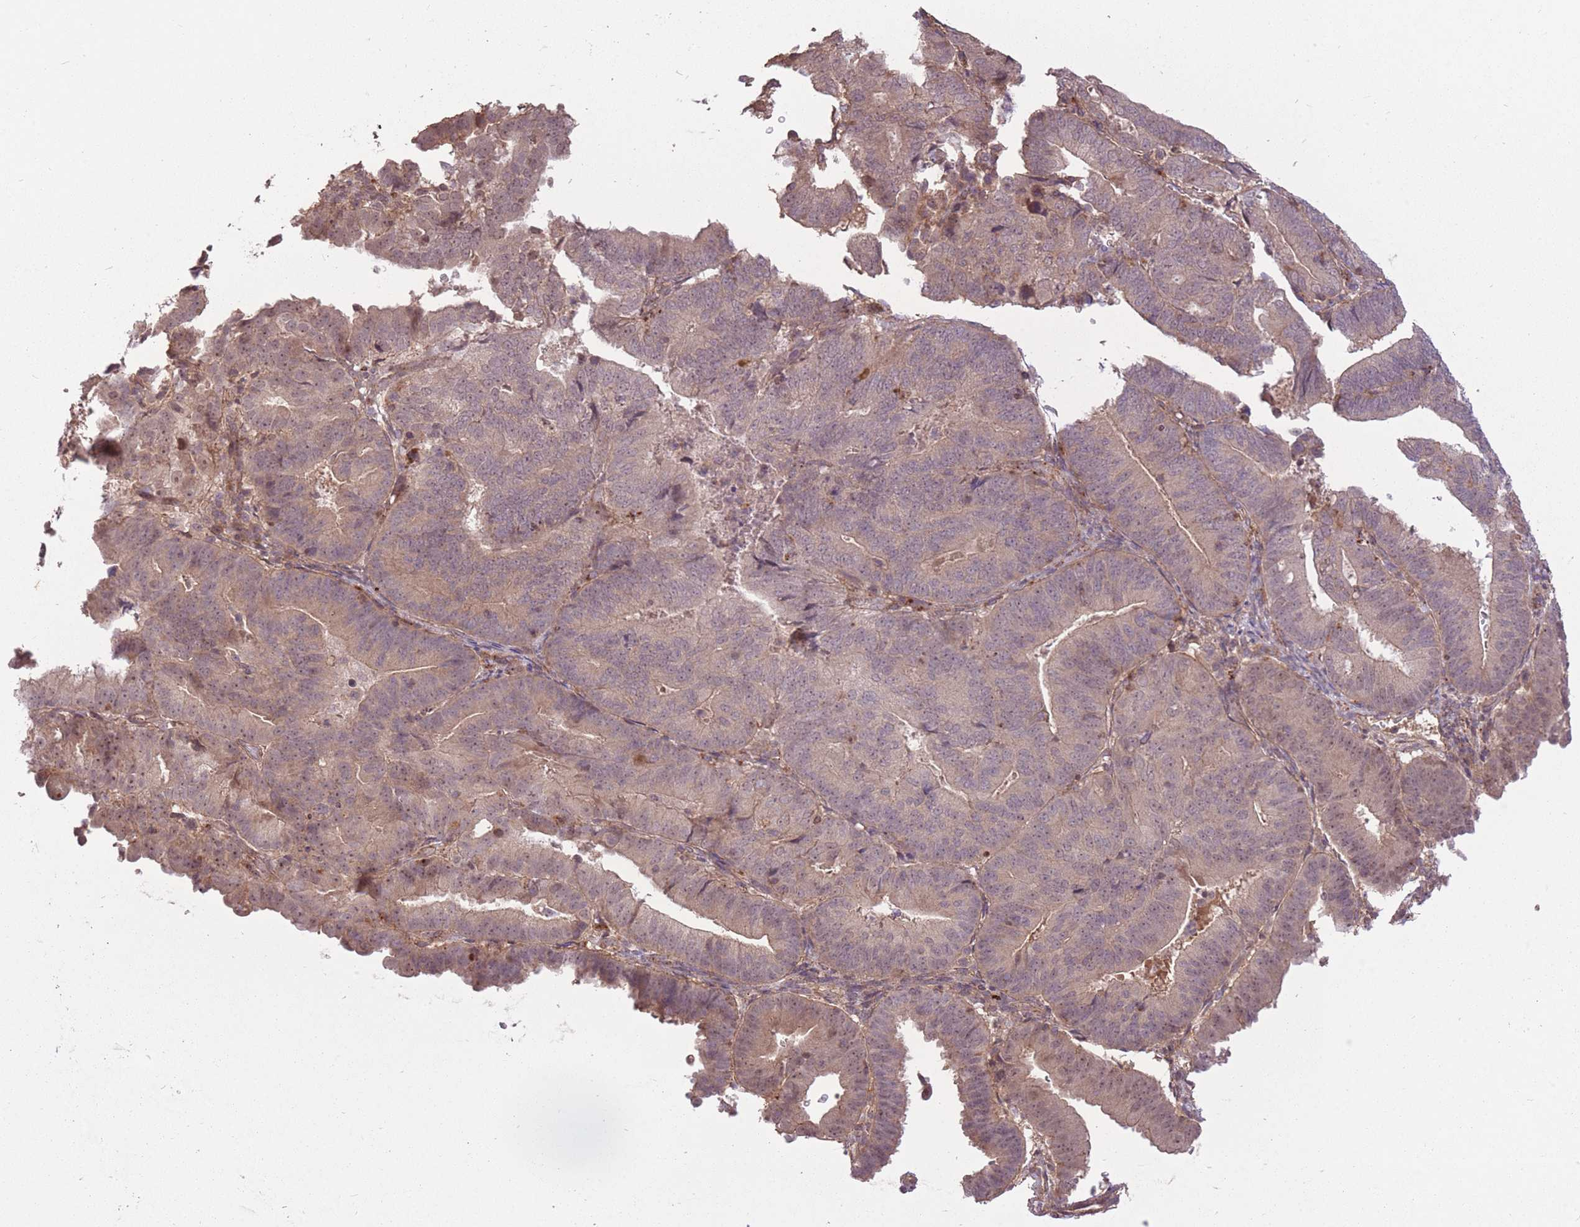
{"staining": {"intensity": "weak", "quantity": ">75%", "location": "cytoplasmic/membranous"}, "tissue": "endometrial cancer", "cell_type": "Tumor cells", "image_type": "cancer", "snomed": [{"axis": "morphology", "description": "Adenocarcinoma, NOS"}, {"axis": "topography", "description": "Endometrium"}], "caption": "A brown stain shows weak cytoplasmic/membranous staining of a protein in endometrial cancer tumor cells. The staining is performed using DAB (3,3'-diaminobenzidine) brown chromogen to label protein expression. The nuclei are counter-stained blue using hematoxylin.", "gene": "POLR3F", "patient": {"sex": "female", "age": 70}}